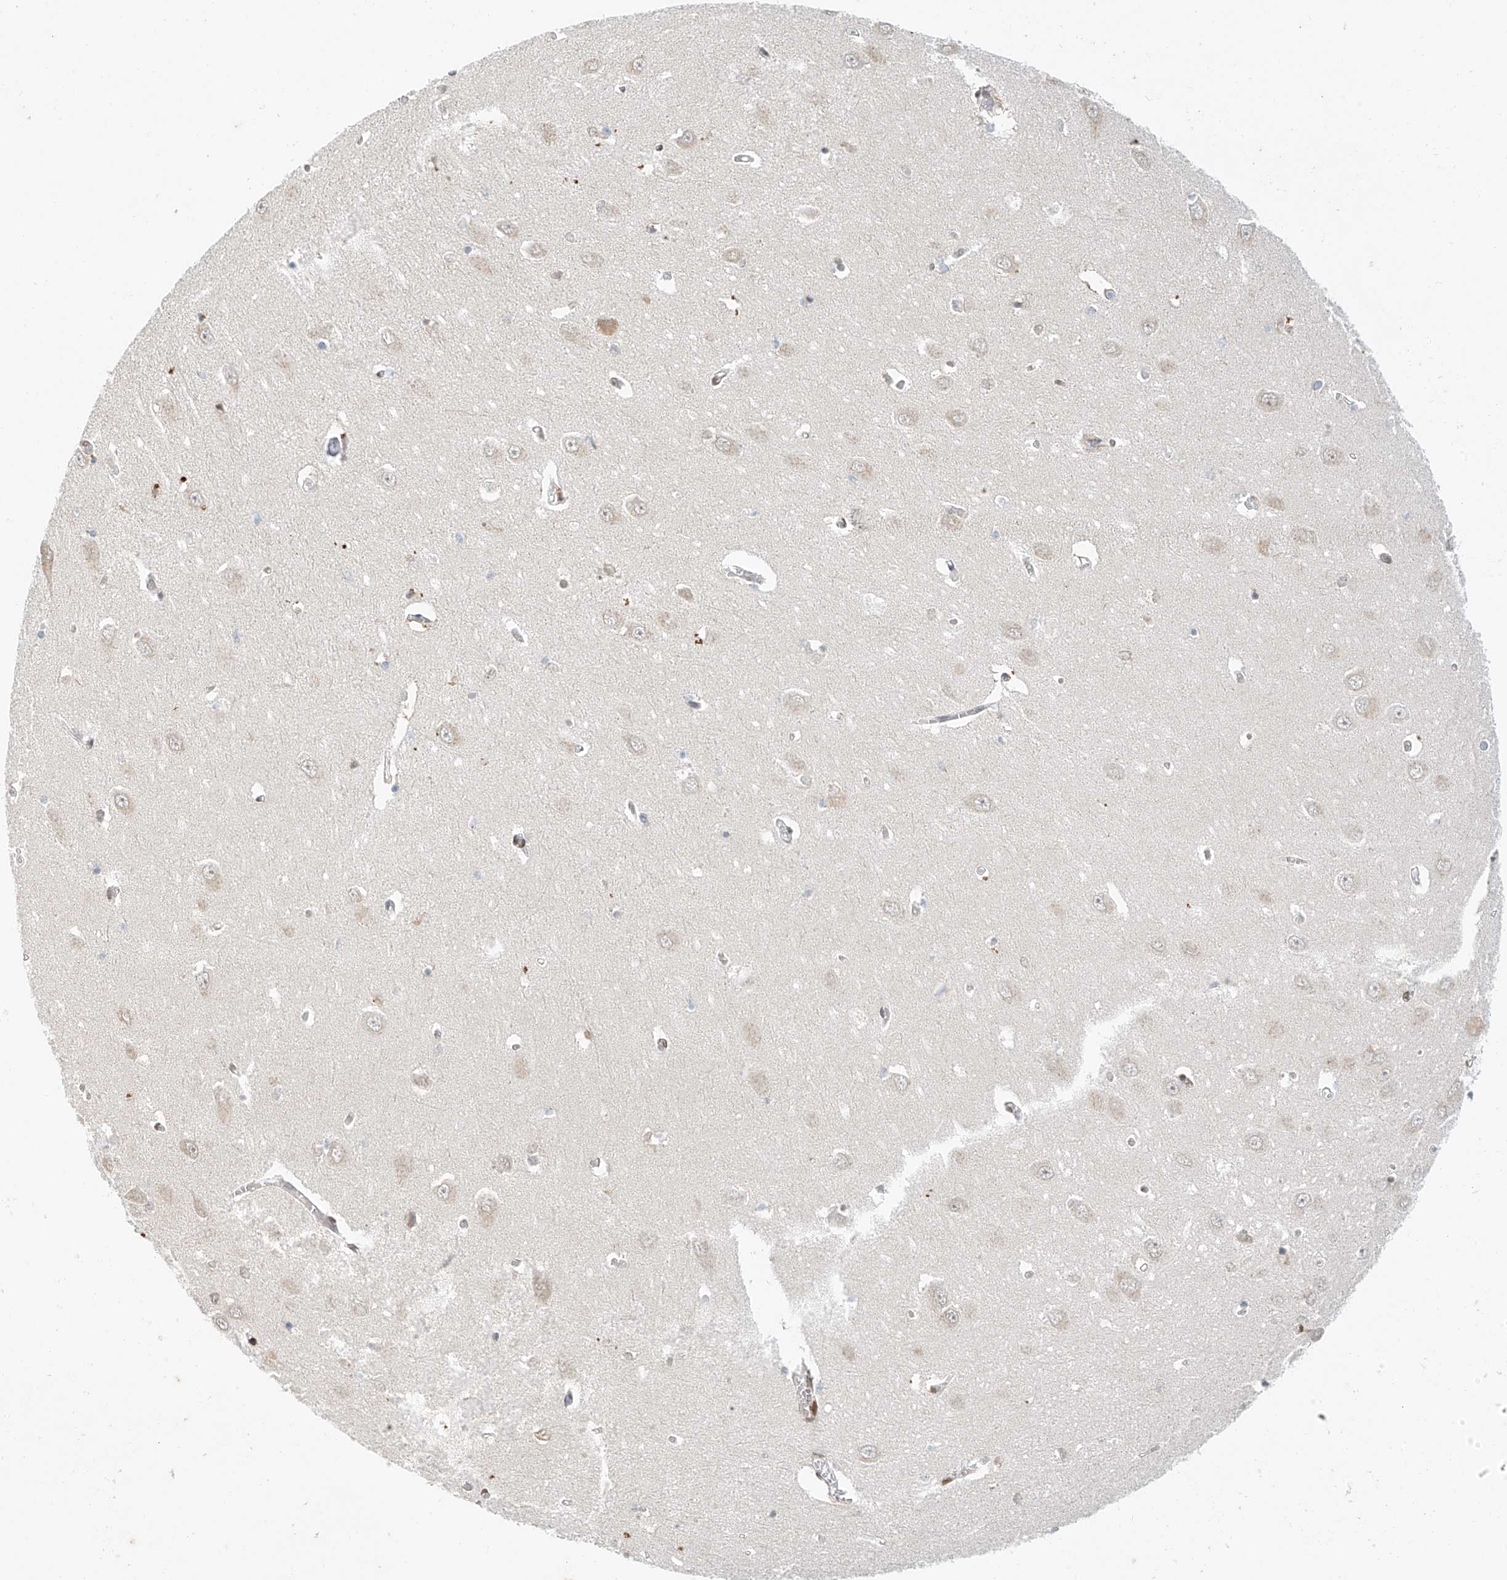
{"staining": {"intensity": "weak", "quantity": "<25%", "location": "cytoplasmic/membranous,nuclear"}, "tissue": "hippocampus", "cell_type": "Glial cells", "image_type": "normal", "snomed": [{"axis": "morphology", "description": "Normal tissue, NOS"}, {"axis": "topography", "description": "Hippocampus"}], "caption": "This is a photomicrograph of immunohistochemistry staining of benign hippocampus, which shows no expression in glial cells. Brightfield microscopy of immunohistochemistry (IHC) stained with DAB (brown) and hematoxylin (blue), captured at high magnification.", "gene": "STARD9", "patient": {"sex": "male", "age": 70}}